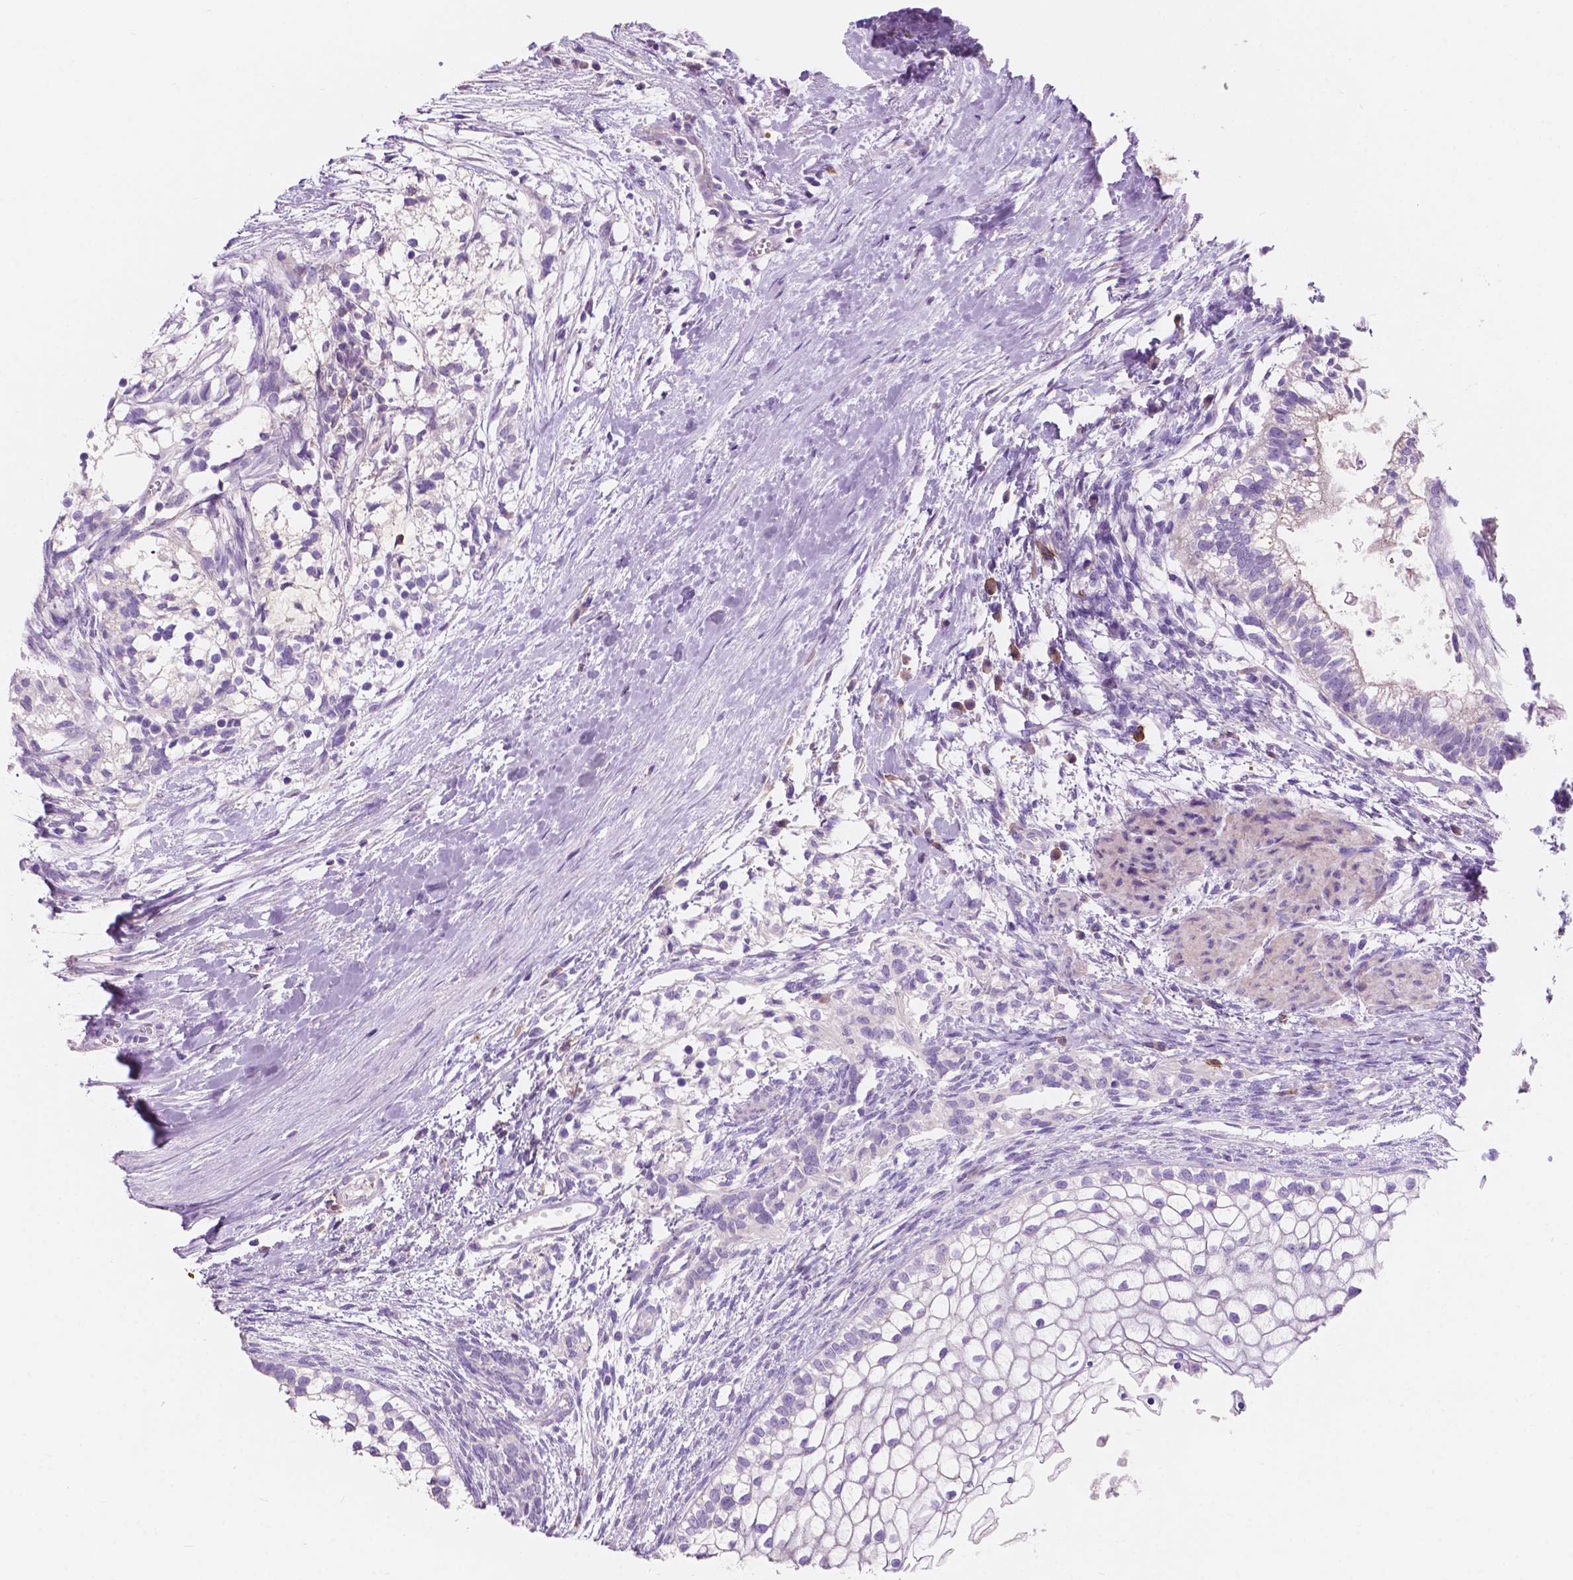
{"staining": {"intensity": "negative", "quantity": "none", "location": "none"}, "tissue": "testis cancer", "cell_type": "Tumor cells", "image_type": "cancer", "snomed": [{"axis": "morphology", "description": "Carcinoma, Embryonal, NOS"}, {"axis": "topography", "description": "Testis"}], "caption": "The image exhibits no staining of tumor cells in testis cancer.", "gene": "SEMA4A", "patient": {"sex": "male", "age": 37}}